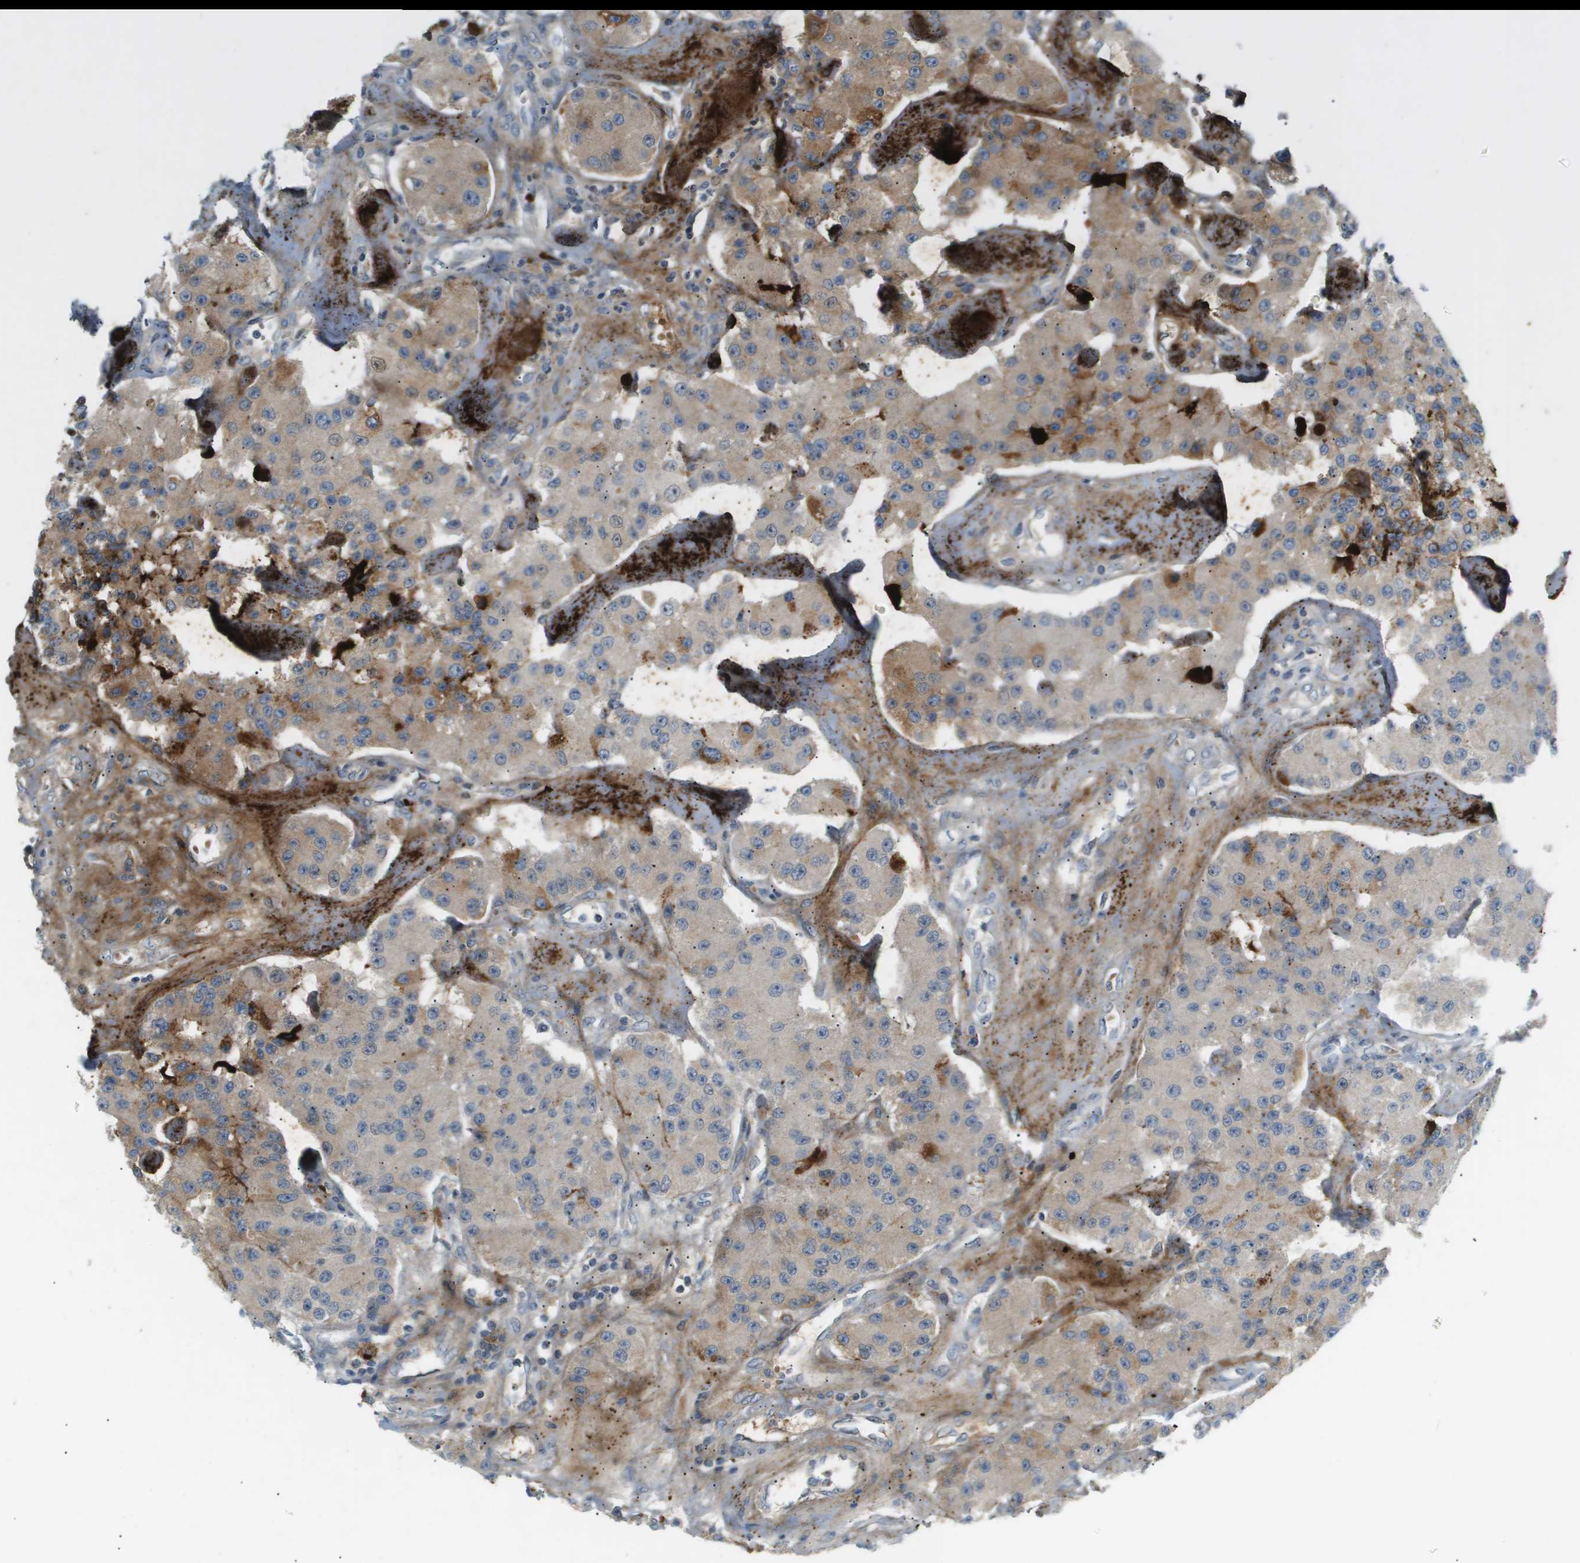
{"staining": {"intensity": "weak", "quantity": "25%-75%", "location": "cytoplasmic/membranous"}, "tissue": "carcinoid", "cell_type": "Tumor cells", "image_type": "cancer", "snomed": [{"axis": "morphology", "description": "Carcinoid, malignant, NOS"}, {"axis": "topography", "description": "Pancreas"}], "caption": "Malignant carcinoid tissue displays weak cytoplasmic/membranous positivity in about 25%-75% of tumor cells, visualized by immunohistochemistry.", "gene": "VTN", "patient": {"sex": "male", "age": 41}}